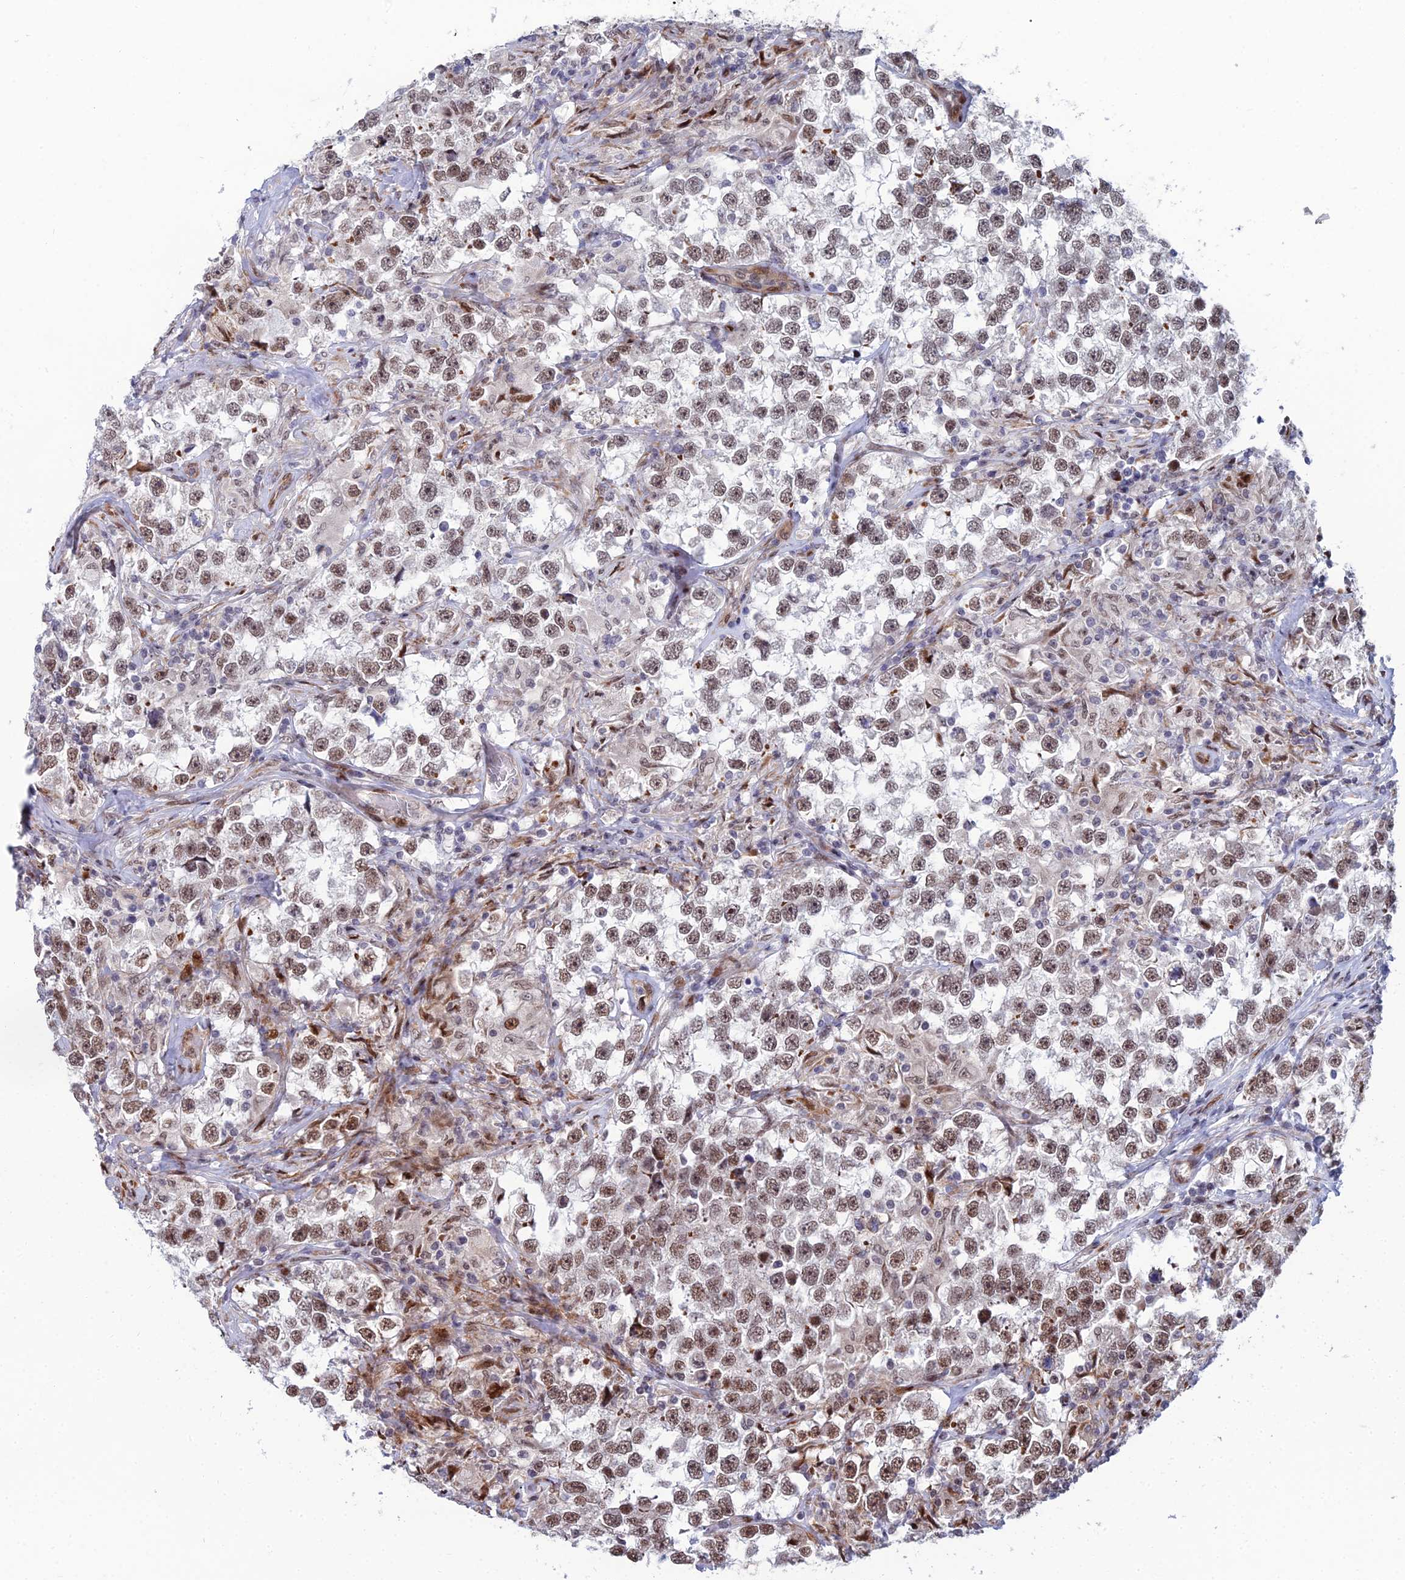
{"staining": {"intensity": "moderate", "quantity": ">75%", "location": "nuclear"}, "tissue": "testis cancer", "cell_type": "Tumor cells", "image_type": "cancer", "snomed": [{"axis": "morphology", "description": "Seminoma, NOS"}, {"axis": "topography", "description": "Testis"}], "caption": "Protein staining of testis cancer tissue exhibits moderate nuclear expression in about >75% of tumor cells.", "gene": "ZNF668", "patient": {"sex": "male", "age": 46}}